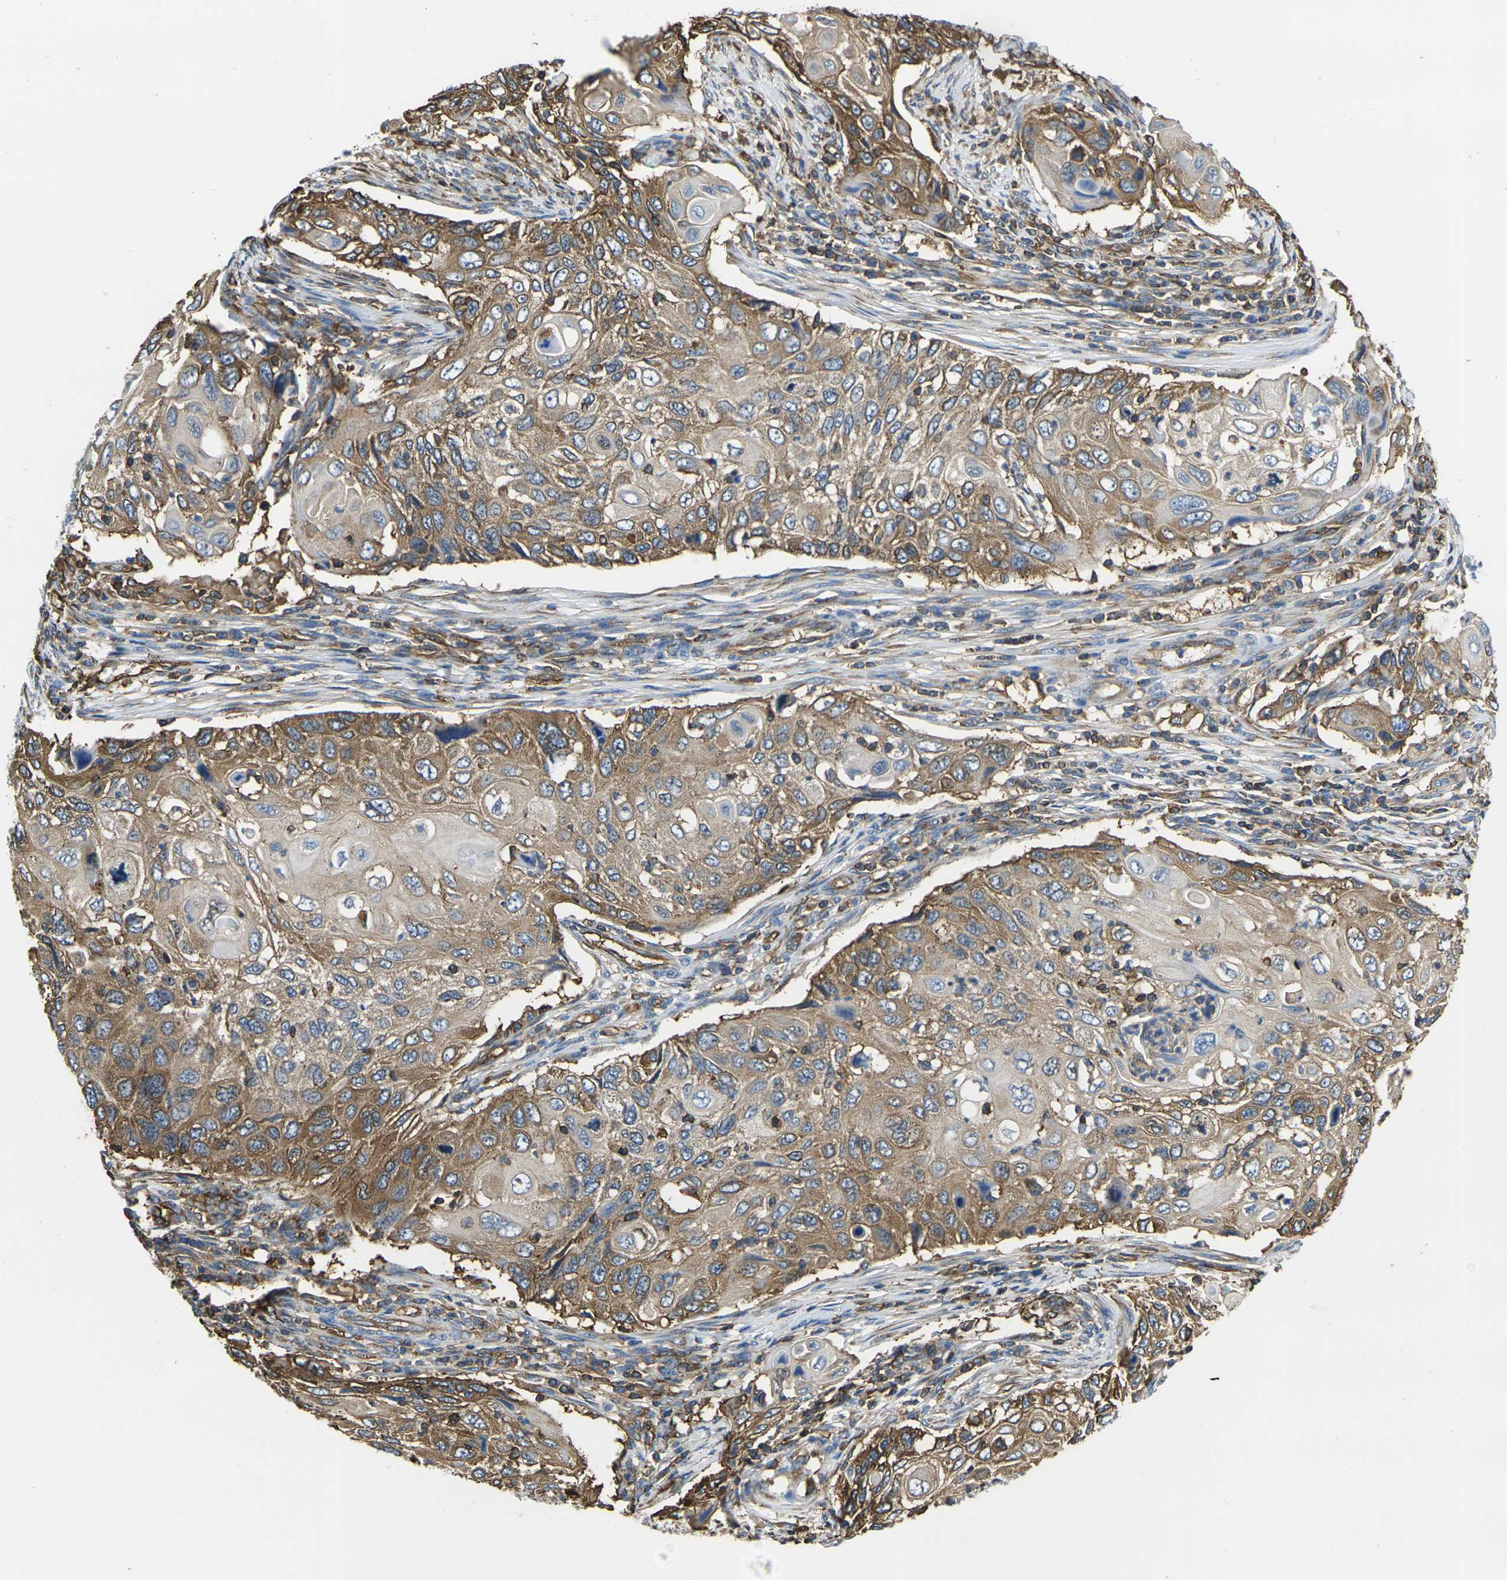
{"staining": {"intensity": "moderate", "quantity": ">75%", "location": "cytoplasmic/membranous"}, "tissue": "cervical cancer", "cell_type": "Tumor cells", "image_type": "cancer", "snomed": [{"axis": "morphology", "description": "Squamous cell carcinoma, NOS"}, {"axis": "topography", "description": "Cervix"}], "caption": "A brown stain labels moderate cytoplasmic/membranous staining of a protein in human cervical cancer tumor cells.", "gene": "FAM110D", "patient": {"sex": "female", "age": 70}}